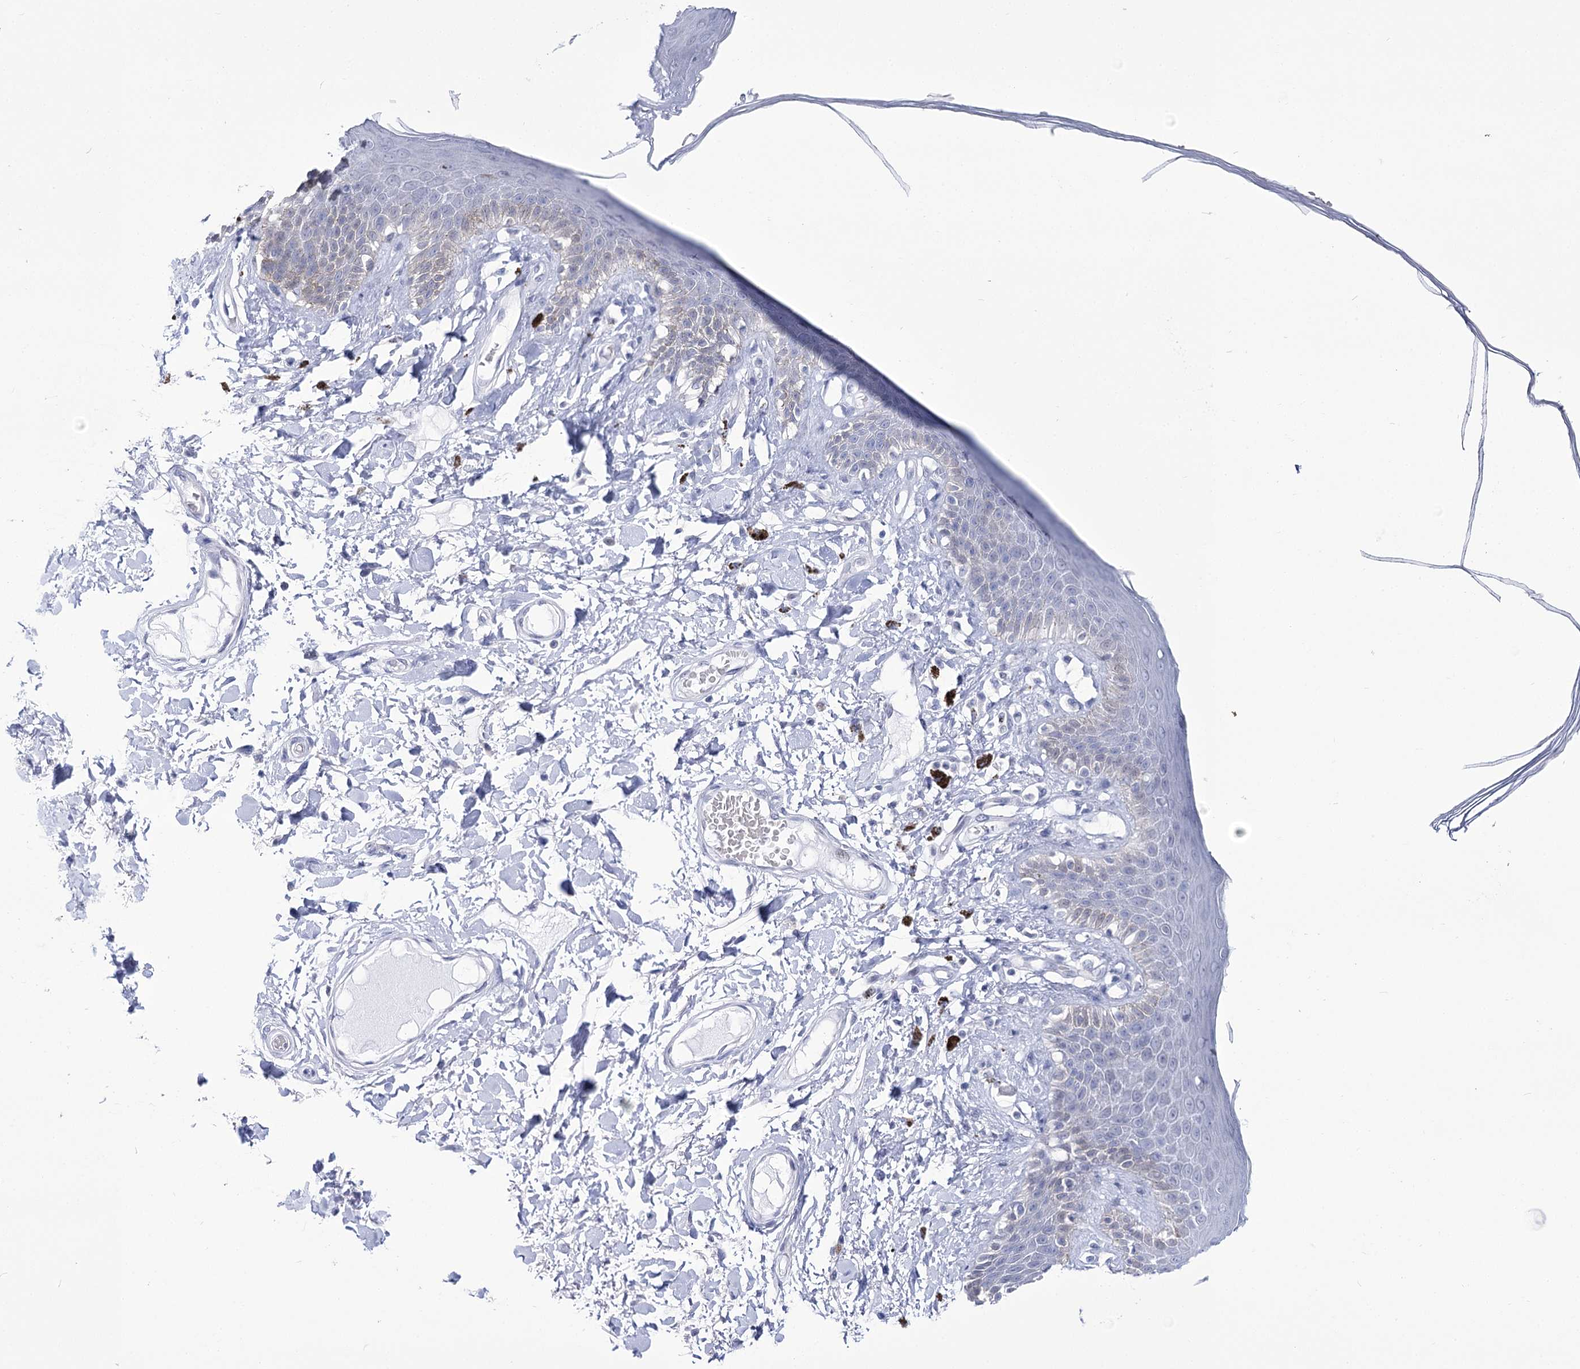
{"staining": {"intensity": "negative", "quantity": "none", "location": "none"}, "tissue": "skin", "cell_type": "Epidermal cells", "image_type": "normal", "snomed": [{"axis": "morphology", "description": "Normal tissue, NOS"}, {"axis": "topography", "description": "Anal"}], "caption": "Immunohistochemical staining of benign skin shows no significant expression in epidermal cells. (Immunohistochemistry, brightfield microscopy, high magnification).", "gene": "UBA6", "patient": {"sex": "female", "age": 78}}